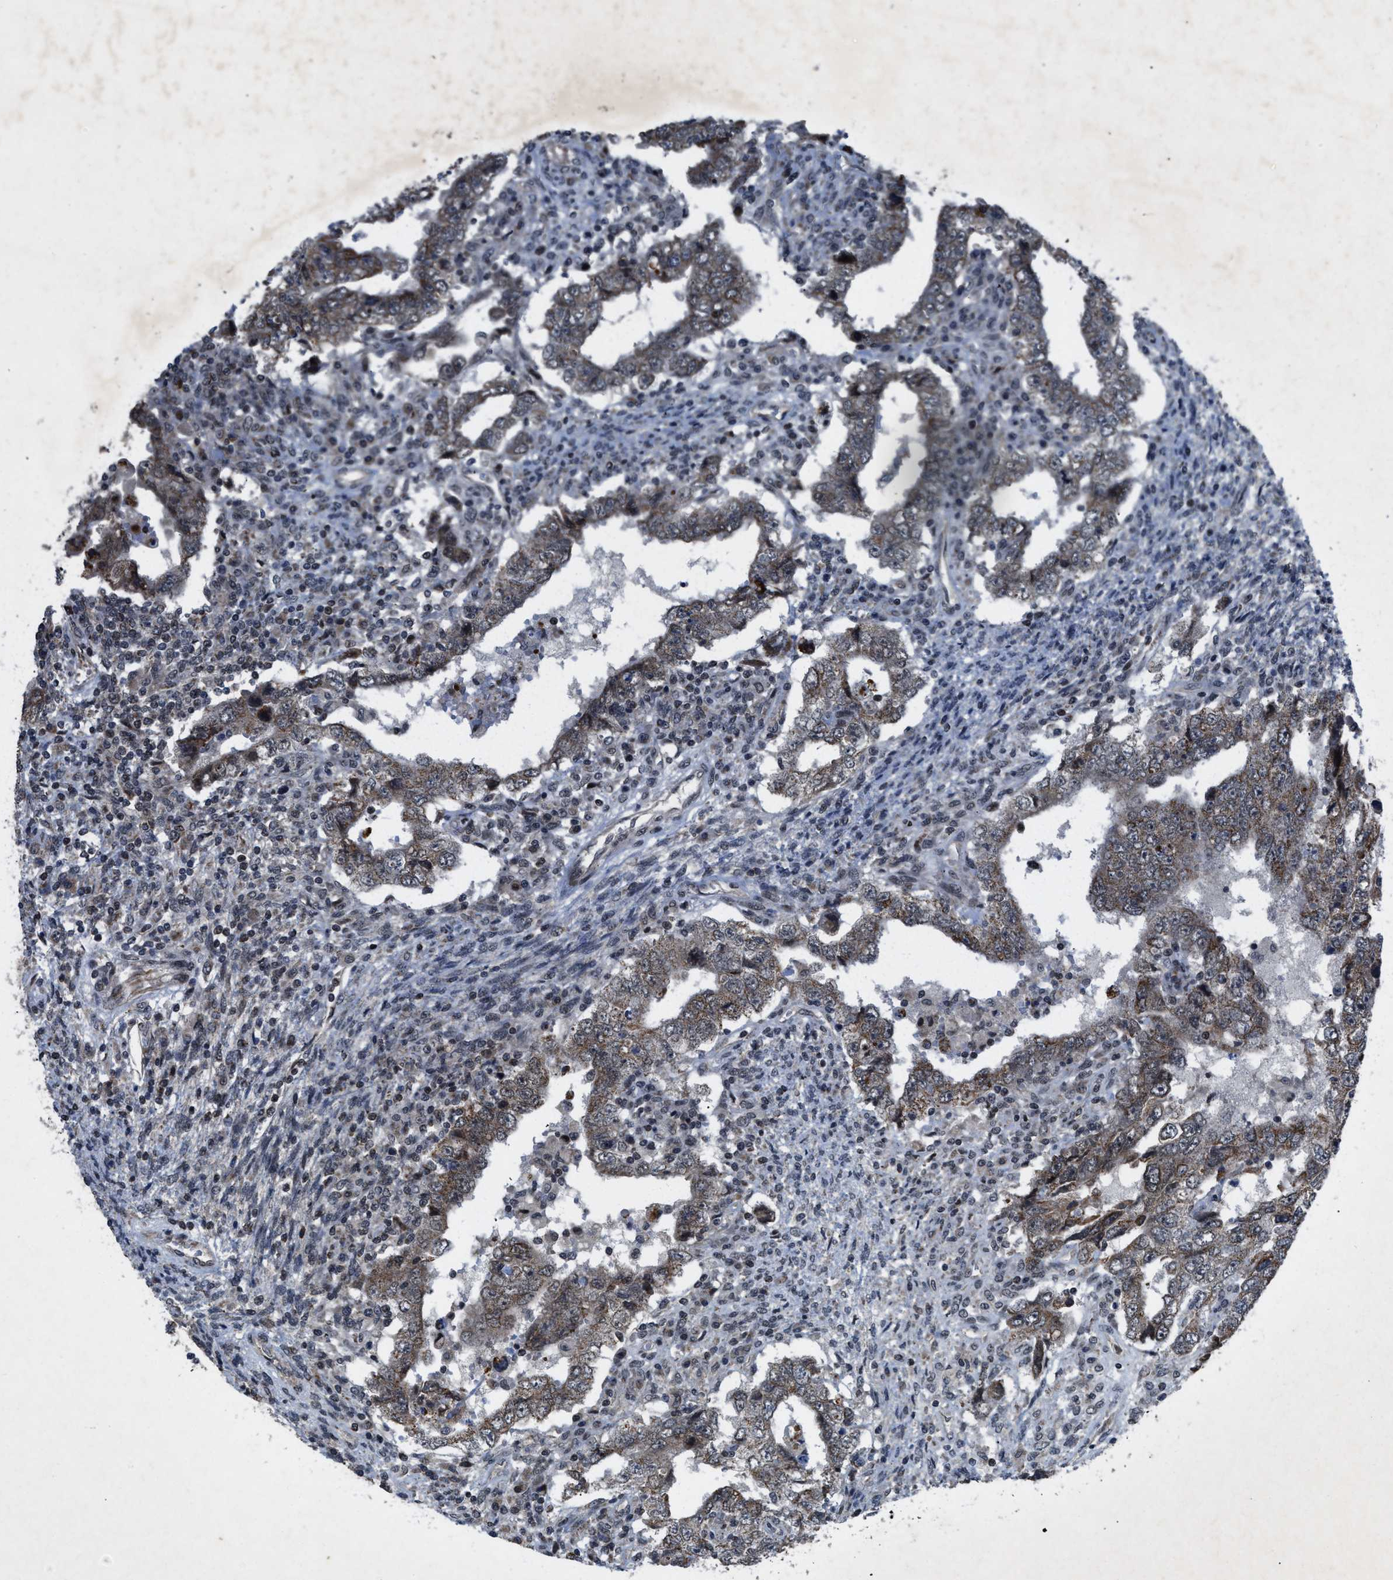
{"staining": {"intensity": "weak", "quantity": "25%-75%", "location": "cytoplasmic/membranous,nuclear"}, "tissue": "testis cancer", "cell_type": "Tumor cells", "image_type": "cancer", "snomed": [{"axis": "morphology", "description": "Carcinoma, Embryonal, NOS"}, {"axis": "topography", "description": "Testis"}], "caption": "Testis cancer (embryonal carcinoma) was stained to show a protein in brown. There is low levels of weak cytoplasmic/membranous and nuclear expression in about 25%-75% of tumor cells. (DAB (3,3'-diaminobenzidine) = brown stain, brightfield microscopy at high magnification).", "gene": "ZNHIT1", "patient": {"sex": "male", "age": 26}}